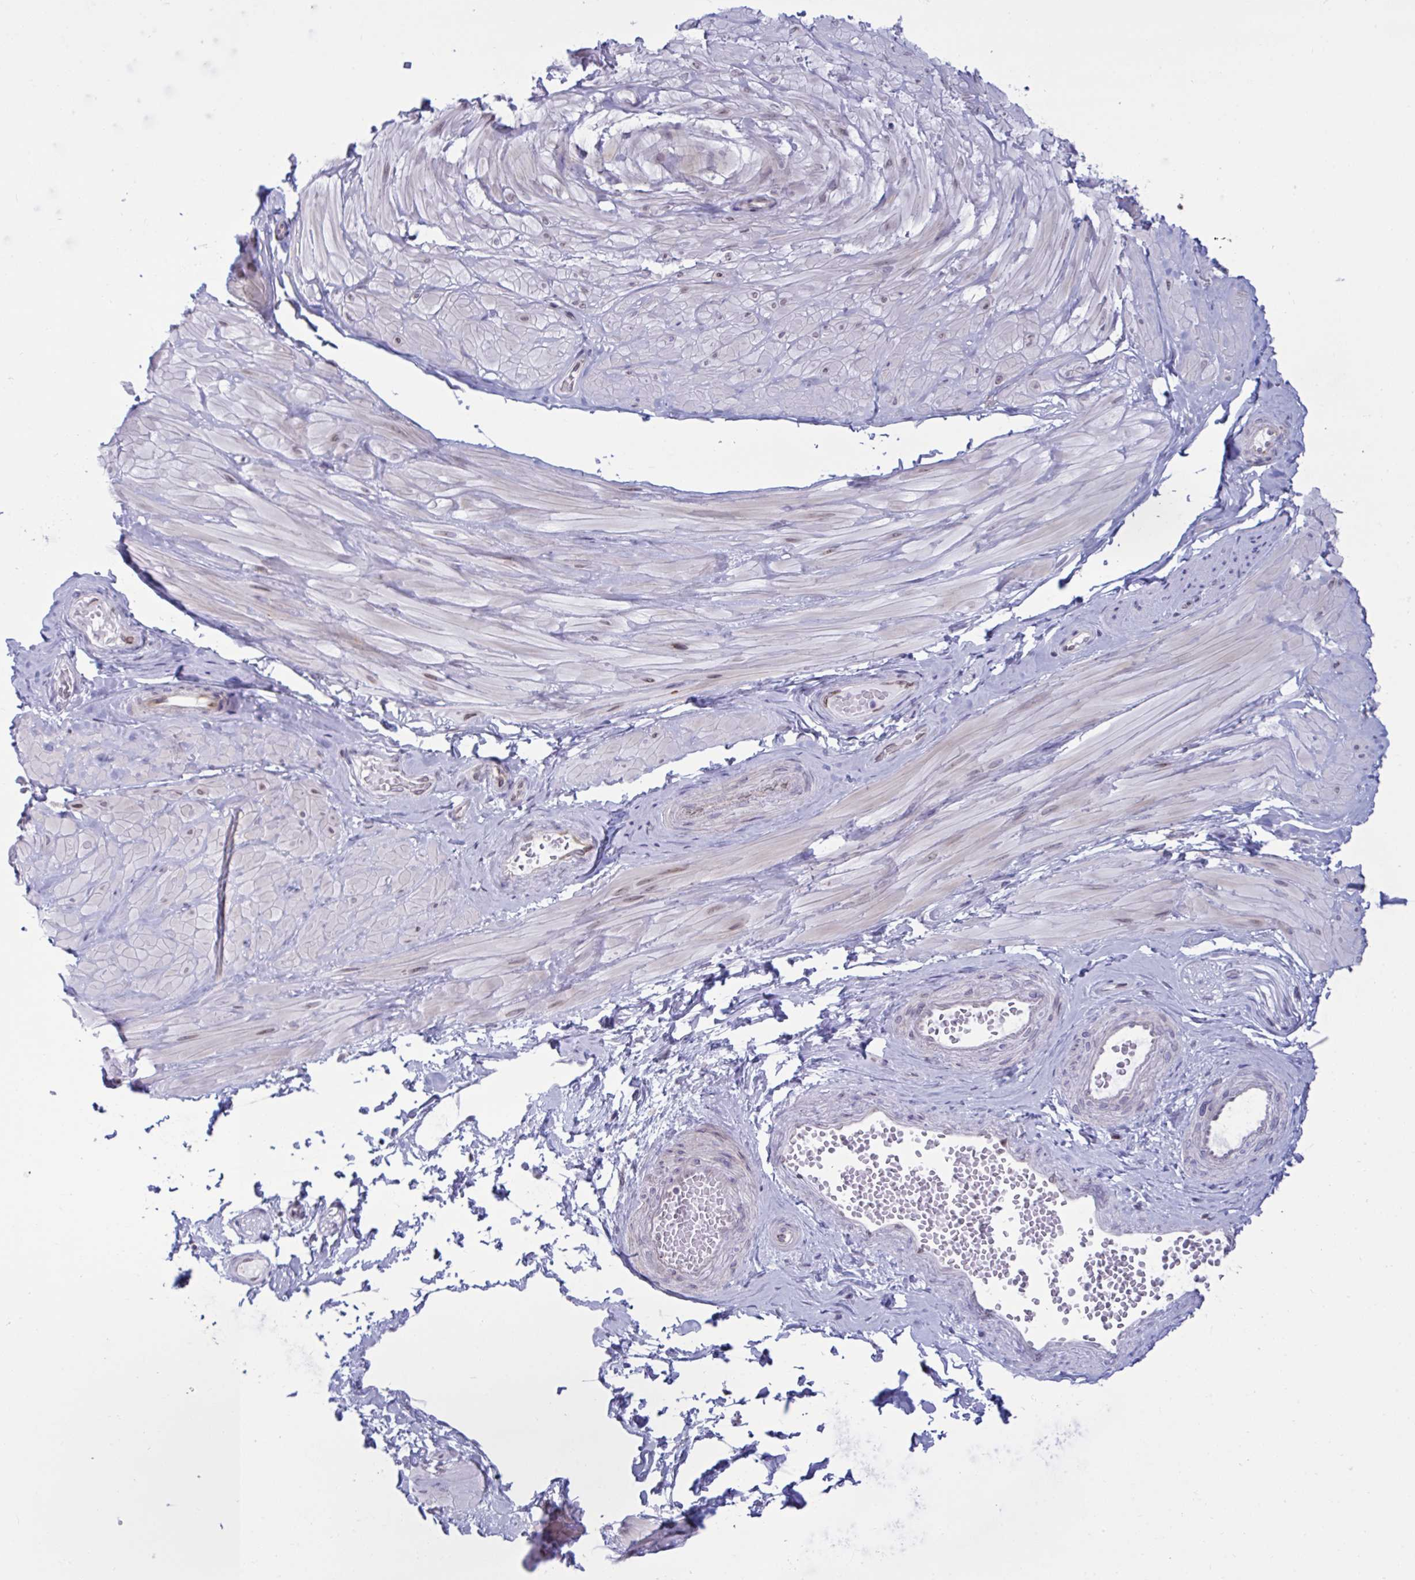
{"staining": {"intensity": "negative", "quantity": "none", "location": "none"}, "tissue": "adipose tissue", "cell_type": "Adipocytes", "image_type": "normal", "snomed": [{"axis": "morphology", "description": "Normal tissue, NOS"}, {"axis": "topography", "description": "Epididymis"}, {"axis": "topography", "description": "Peripheral nerve tissue"}], "caption": "This is a micrograph of immunohistochemistry staining of normal adipose tissue, which shows no positivity in adipocytes.", "gene": "DOCK11", "patient": {"sex": "male", "age": 32}}